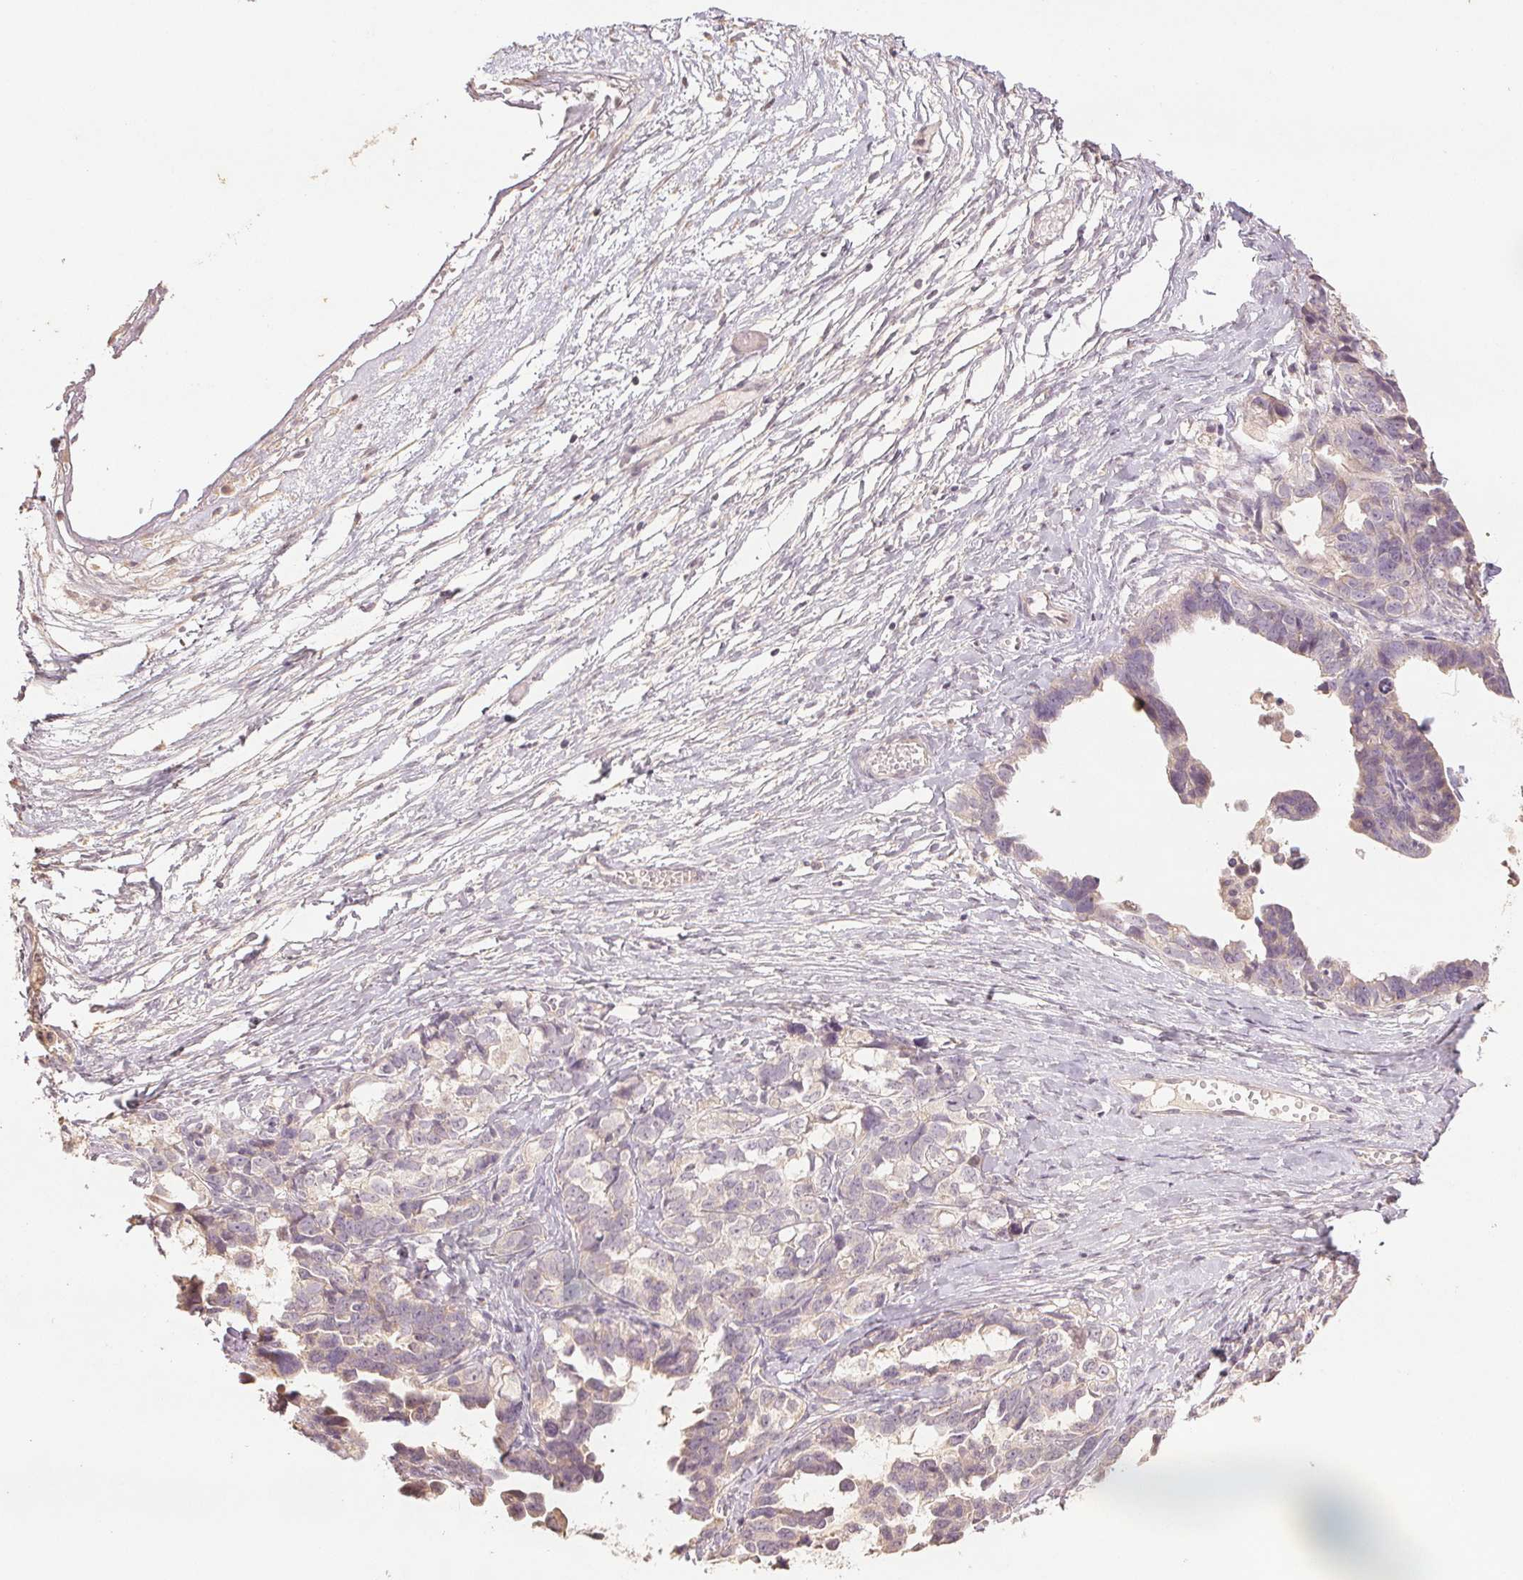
{"staining": {"intensity": "negative", "quantity": "none", "location": "none"}, "tissue": "ovarian cancer", "cell_type": "Tumor cells", "image_type": "cancer", "snomed": [{"axis": "morphology", "description": "Cystadenocarcinoma, serous, NOS"}, {"axis": "topography", "description": "Ovary"}], "caption": "The photomicrograph reveals no staining of tumor cells in ovarian cancer (serous cystadenocarcinoma).", "gene": "COX14", "patient": {"sex": "female", "age": 69}}